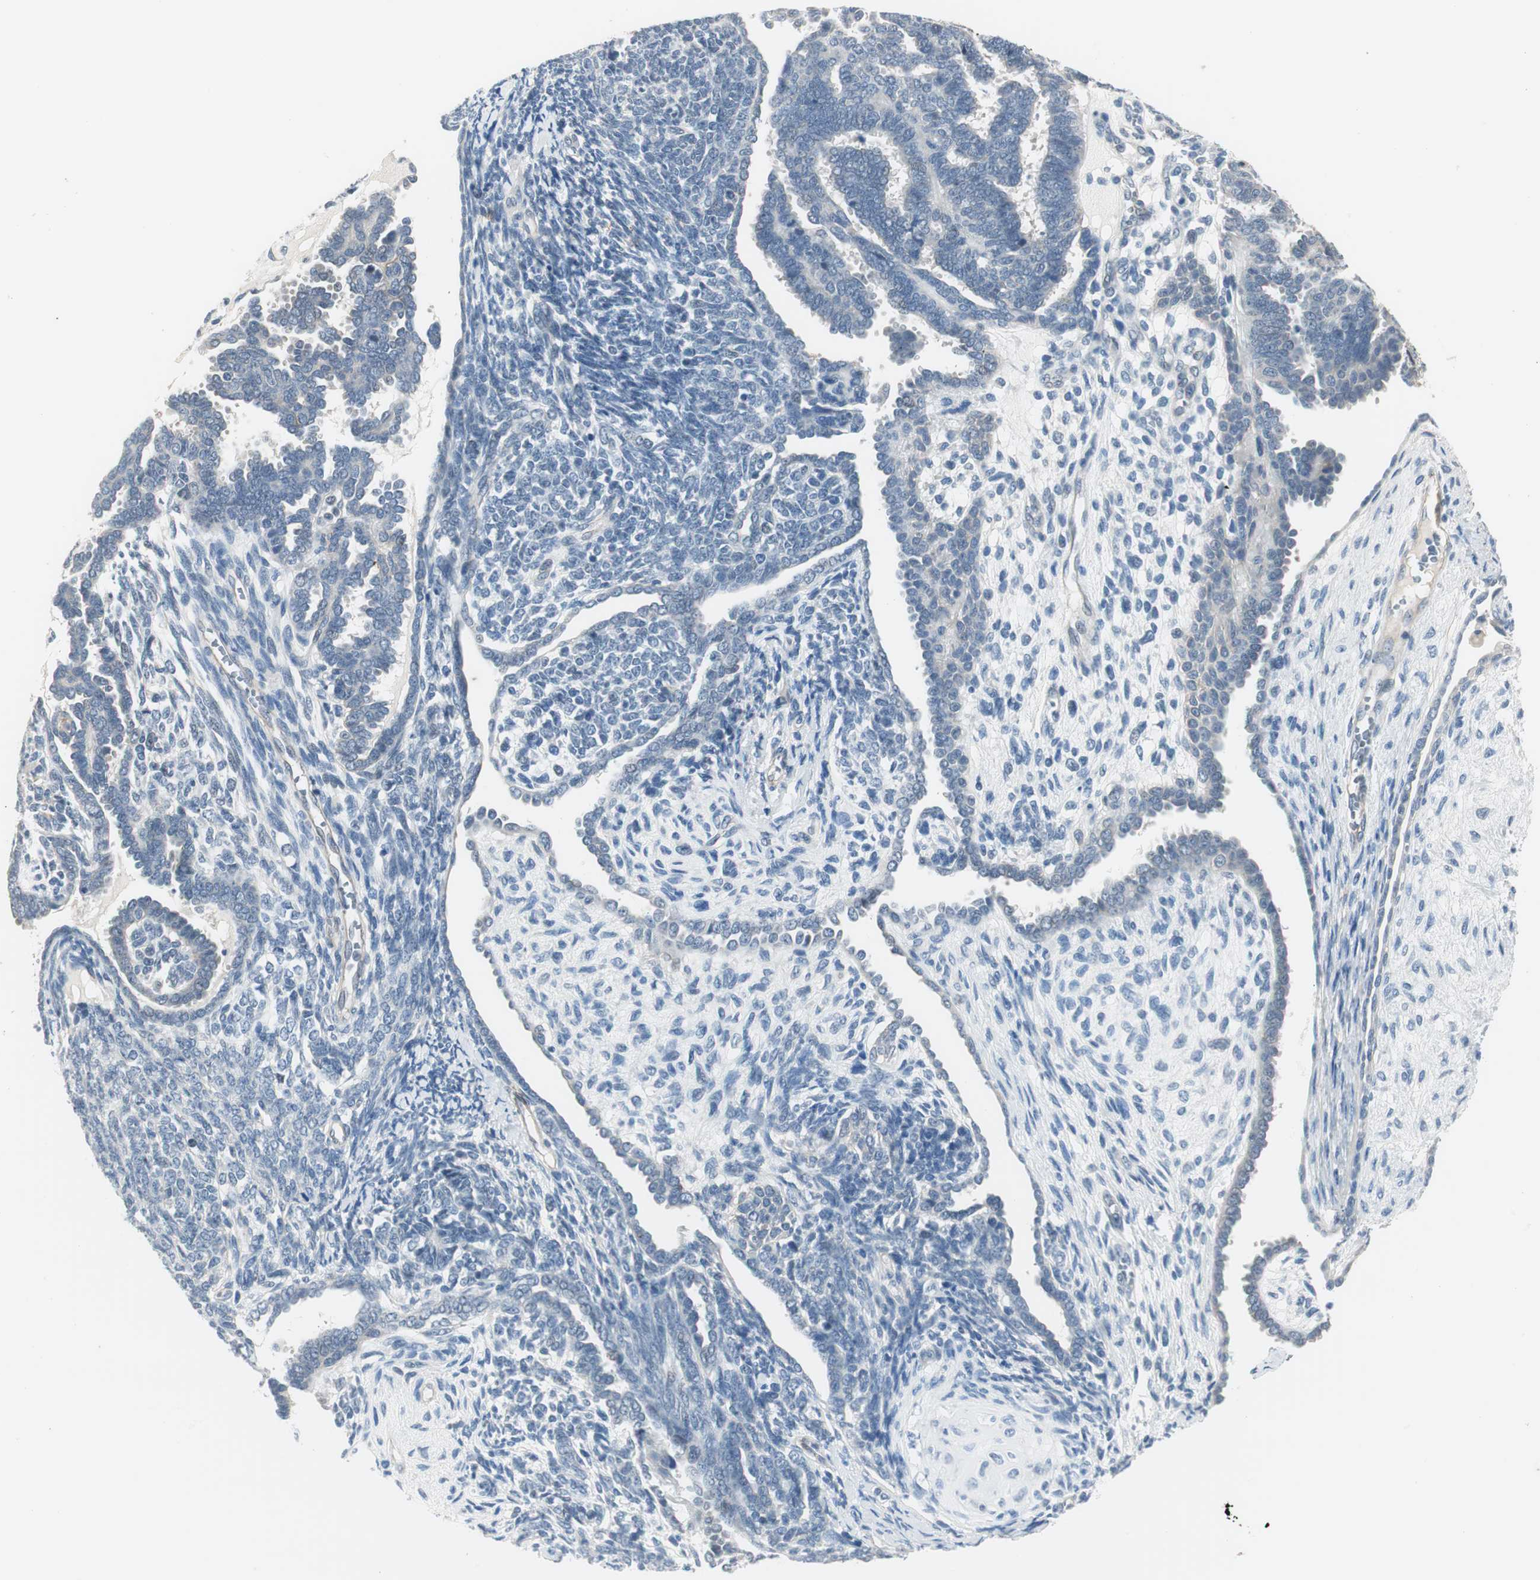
{"staining": {"intensity": "weak", "quantity": "<25%", "location": "cytoplasmic/membranous"}, "tissue": "endometrial cancer", "cell_type": "Tumor cells", "image_type": "cancer", "snomed": [{"axis": "morphology", "description": "Neoplasm, malignant, NOS"}, {"axis": "topography", "description": "Endometrium"}], "caption": "Immunohistochemical staining of neoplasm (malignant) (endometrial) reveals no significant expression in tumor cells. (DAB IHC with hematoxylin counter stain).", "gene": "ITGB4", "patient": {"sex": "female", "age": 74}}